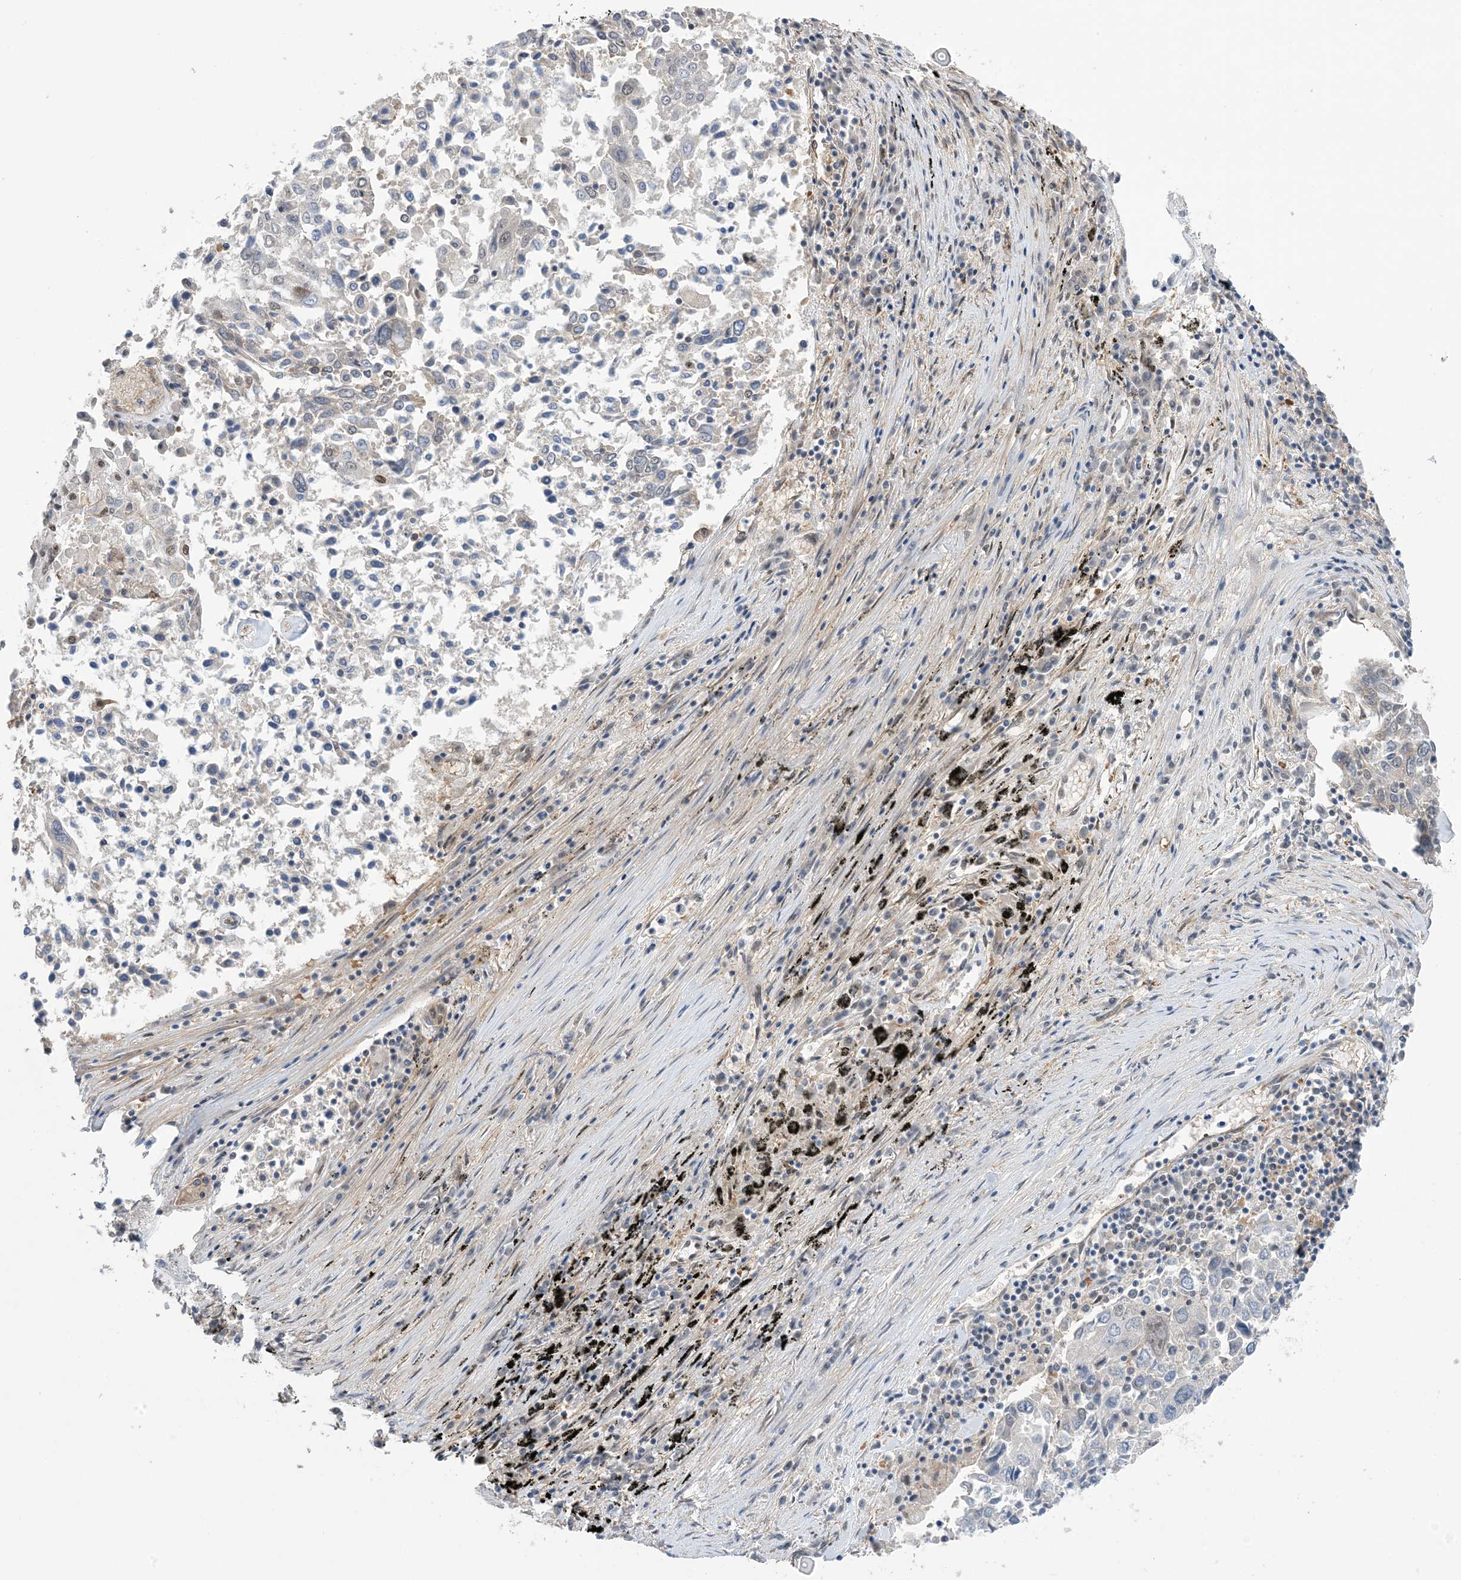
{"staining": {"intensity": "negative", "quantity": "none", "location": "none"}, "tissue": "lung cancer", "cell_type": "Tumor cells", "image_type": "cancer", "snomed": [{"axis": "morphology", "description": "Squamous cell carcinoma, NOS"}, {"axis": "topography", "description": "Lung"}], "caption": "DAB (3,3'-diaminobenzidine) immunohistochemical staining of lung squamous cell carcinoma reveals no significant positivity in tumor cells.", "gene": "ZNF8", "patient": {"sex": "male", "age": 65}}